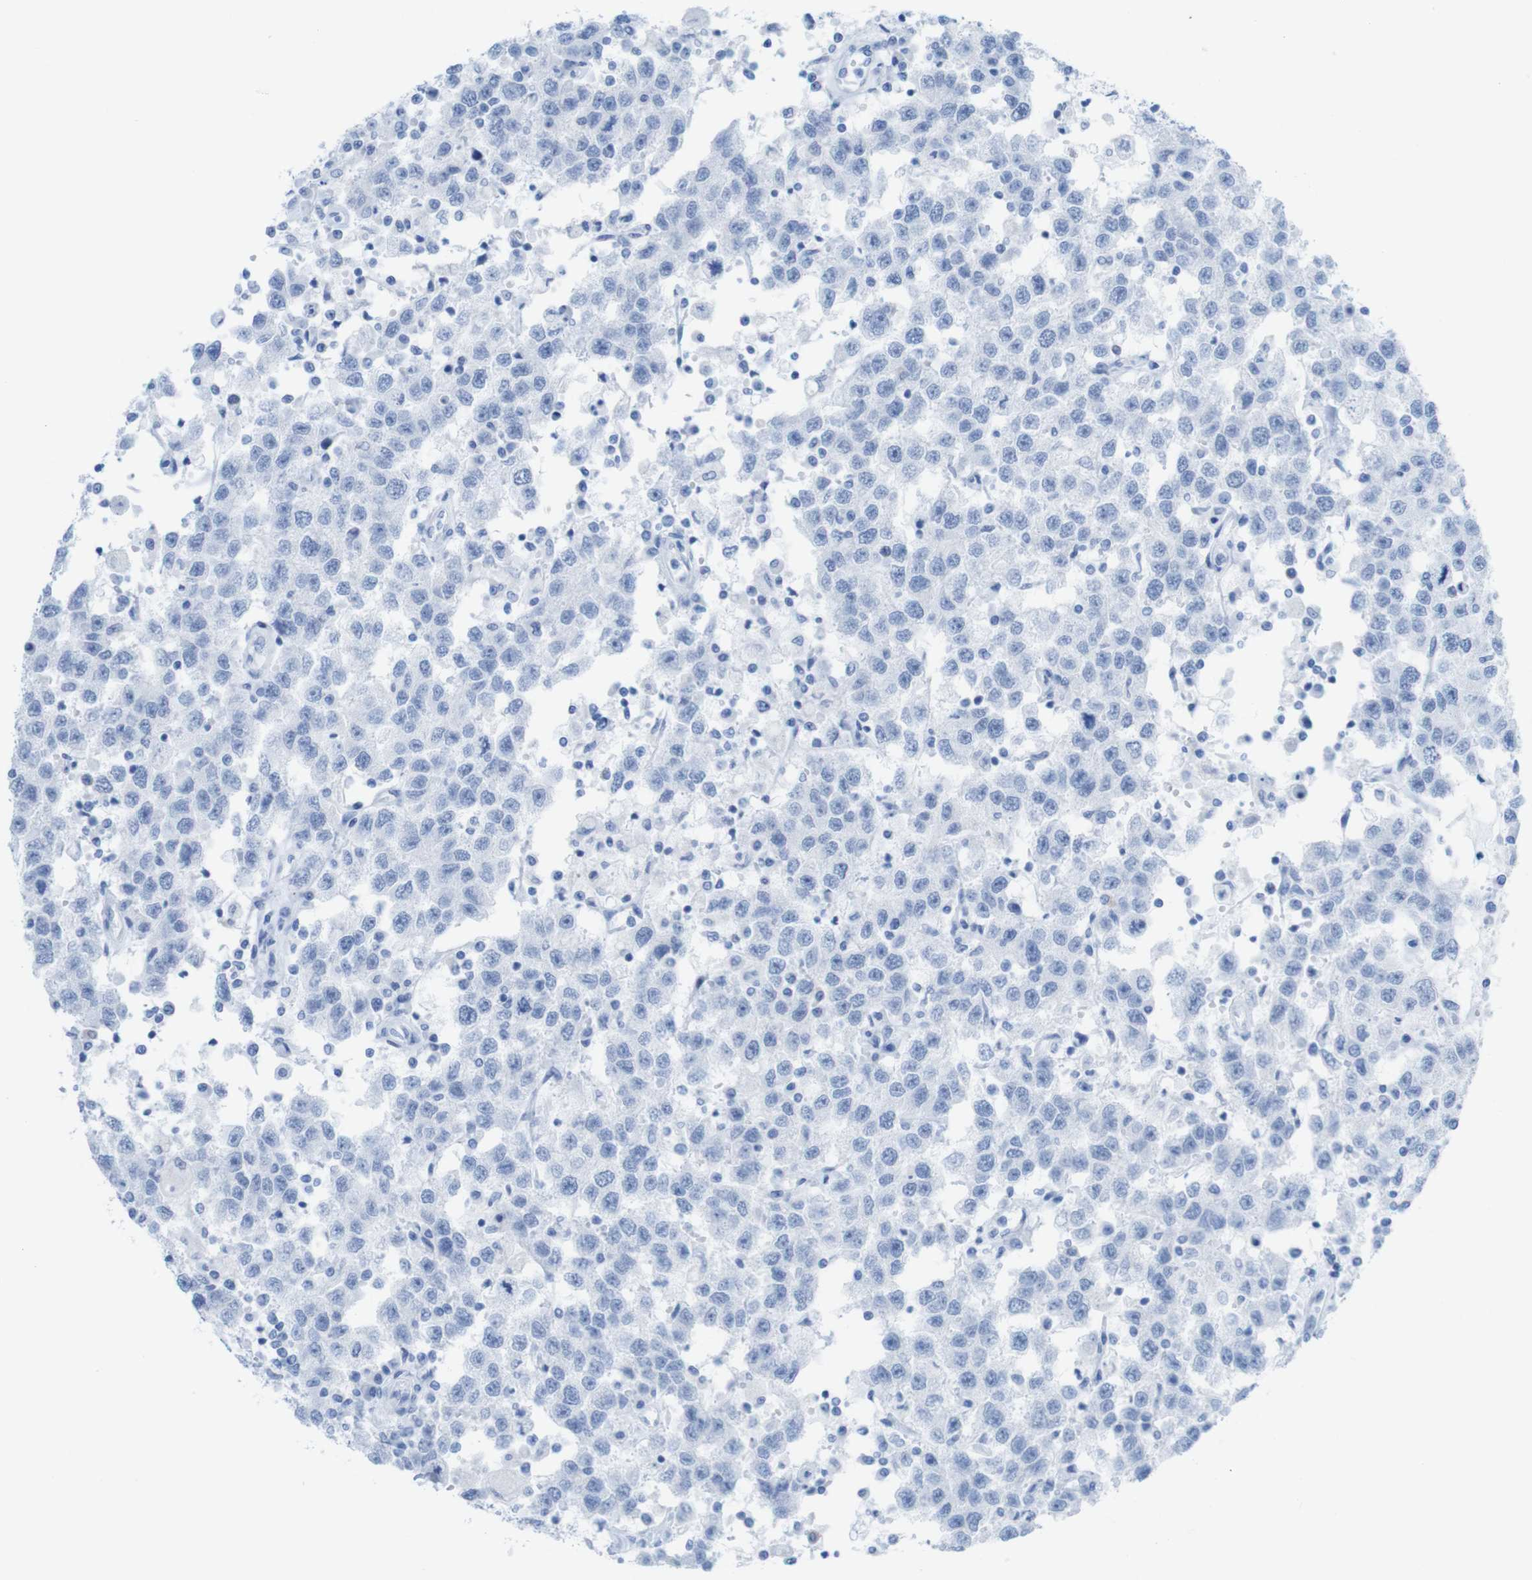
{"staining": {"intensity": "negative", "quantity": "none", "location": "none"}, "tissue": "testis cancer", "cell_type": "Tumor cells", "image_type": "cancer", "snomed": [{"axis": "morphology", "description": "Seminoma, NOS"}, {"axis": "topography", "description": "Testis"}], "caption": "The image exhibits no staining of tumor cells in testis cancer. Nuclei are stained in blue.", "gene": "MYH7", "patient": {"sex": "male", "age": 41}}